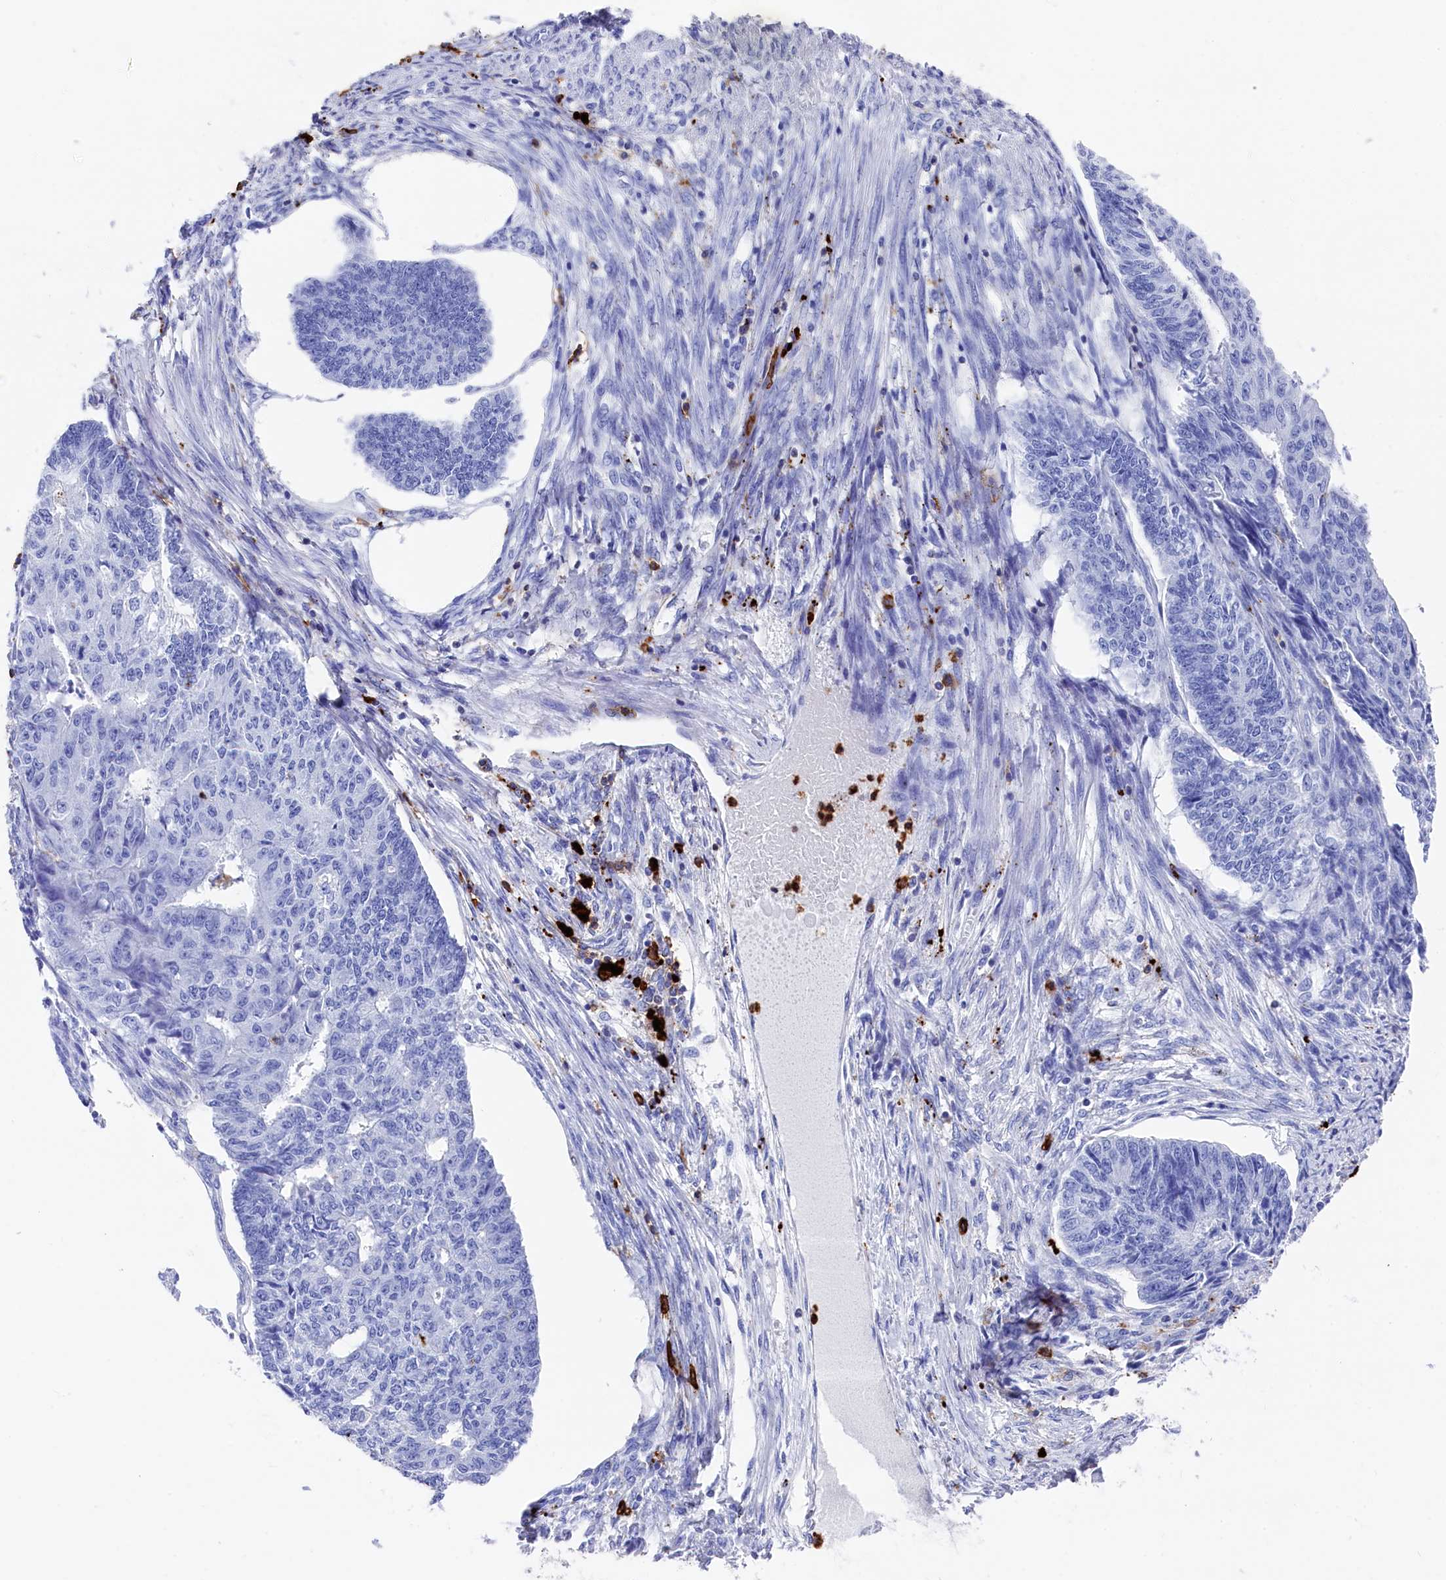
{"staining": {"intensity": "negative", "quantity": "none", "location": "none"}, "tissue": "endometrial cancer", "cell_type": "Tumor cells", "image_type": "cancer", "snomed": [{"axis": "morphology", "description": "Adenocarcinoma, NOS"}, {"axis": "topography", "description": "Endometrium"}], "caption": "Immunohistochemical staining of human endometrial adenocarcinoma displays no significant staining in tumor cells. Brightfield microscopy of immunohistochemistry (IHC) stained with DAB (3,3'-diaminobenzidine) (brown) and hematoxylin (blue), captured at high magnification.", "gene": "PLAC8", "patient": {"sex": "female", "age": 32}}